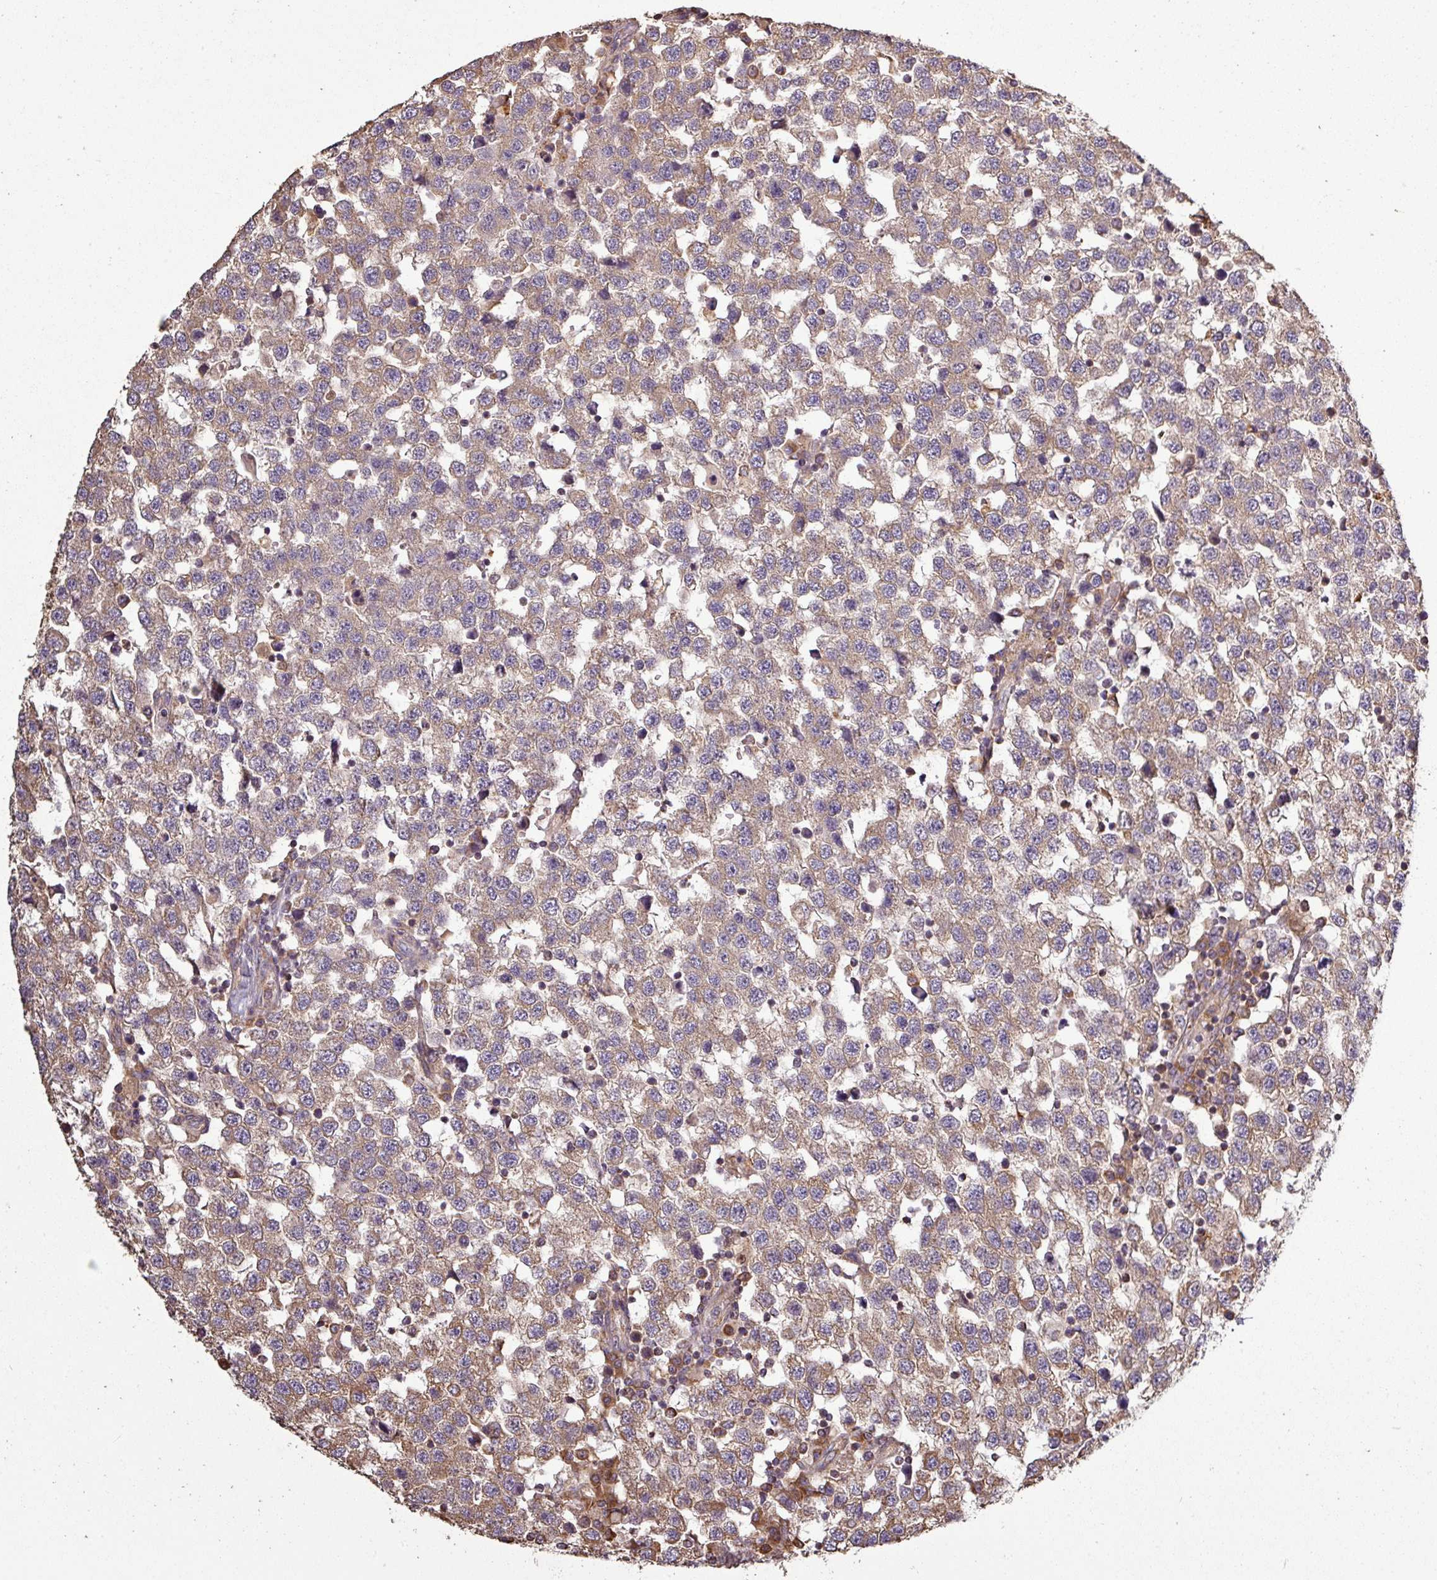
{"staining": {"intensity": "weak", "quantity": ">75%", "location": "cytoplasmic/membranous"}, "tissue": "testis cancer", "cell_type": "Tumor cells", "image_type": "cancer", "snomed": [{"axis": "morphology", "description": "Seminoma, NOS"}, {"axis": "topography", "description": "Testis"}], "caption": "Immunohistochemical staining of human testis cancer exhibits low levels of weak cytoplasmic/membranous staining in about >75% of tumor cells.", "gene": "PLEKHM1", "patient": {"sex": "male", "age": 34}}